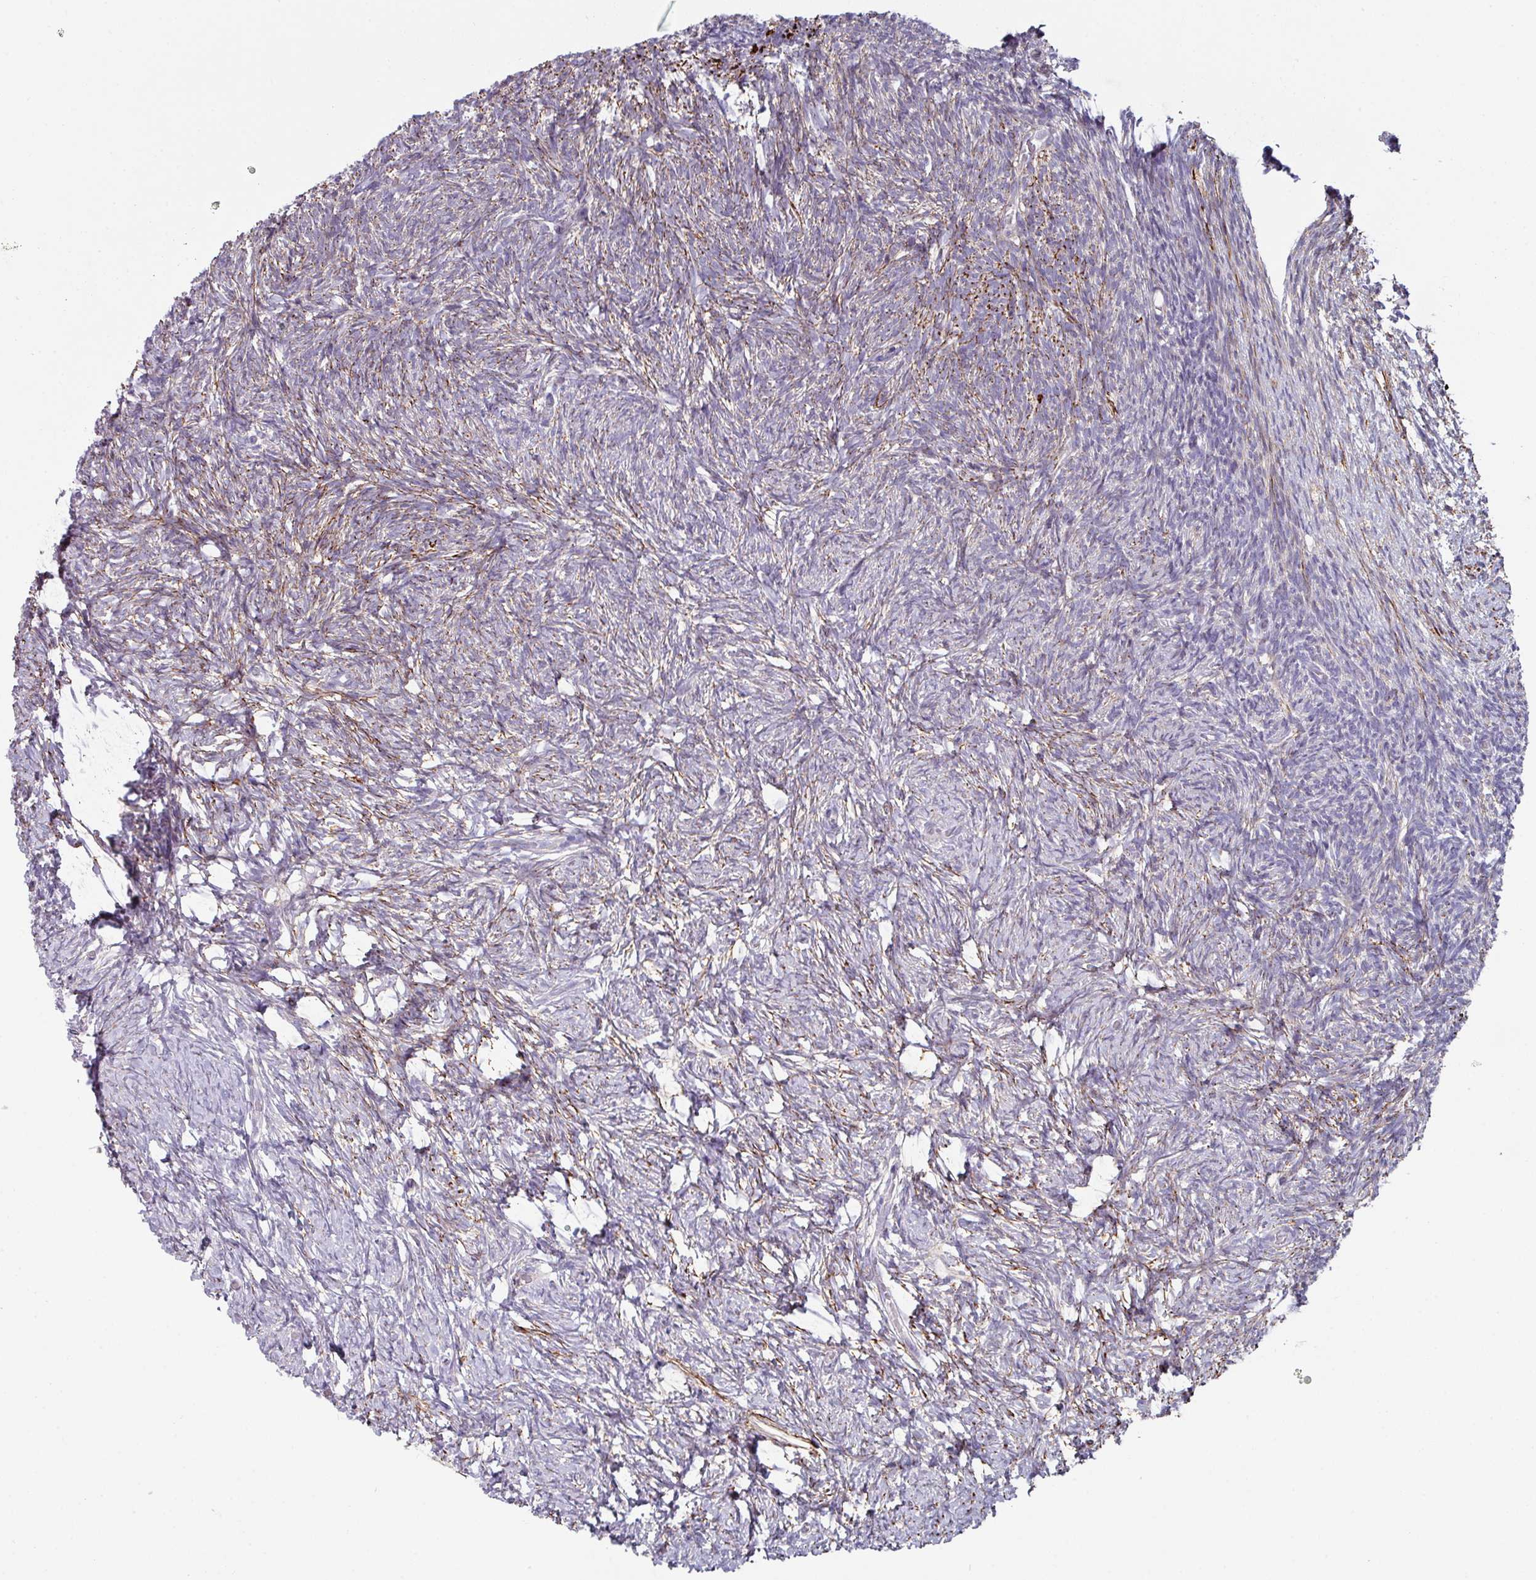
{"staining": {"intensity": "moderate", "quantity": "<25%", "location": "cytoplasmic/membranous"}, "tissue": "ovary", "cell_type": "Ovarian stroma cells", "image_type": "normal", "snomed": [{"axis": "morphology", "description": "Normal tissue, NOS"}, {"axis": "topography", "description": "Ovary"}], "caption": "Immunohistochemistry (IHC) image of benign human ovary stained for a protein (brown), which displays low levels of moderate cytoplasmic/membranous expression in approximately <25% of ovarian stroma cells.", "gene": "C2orf16", "patient": {"sex": "female", "age": 39}}